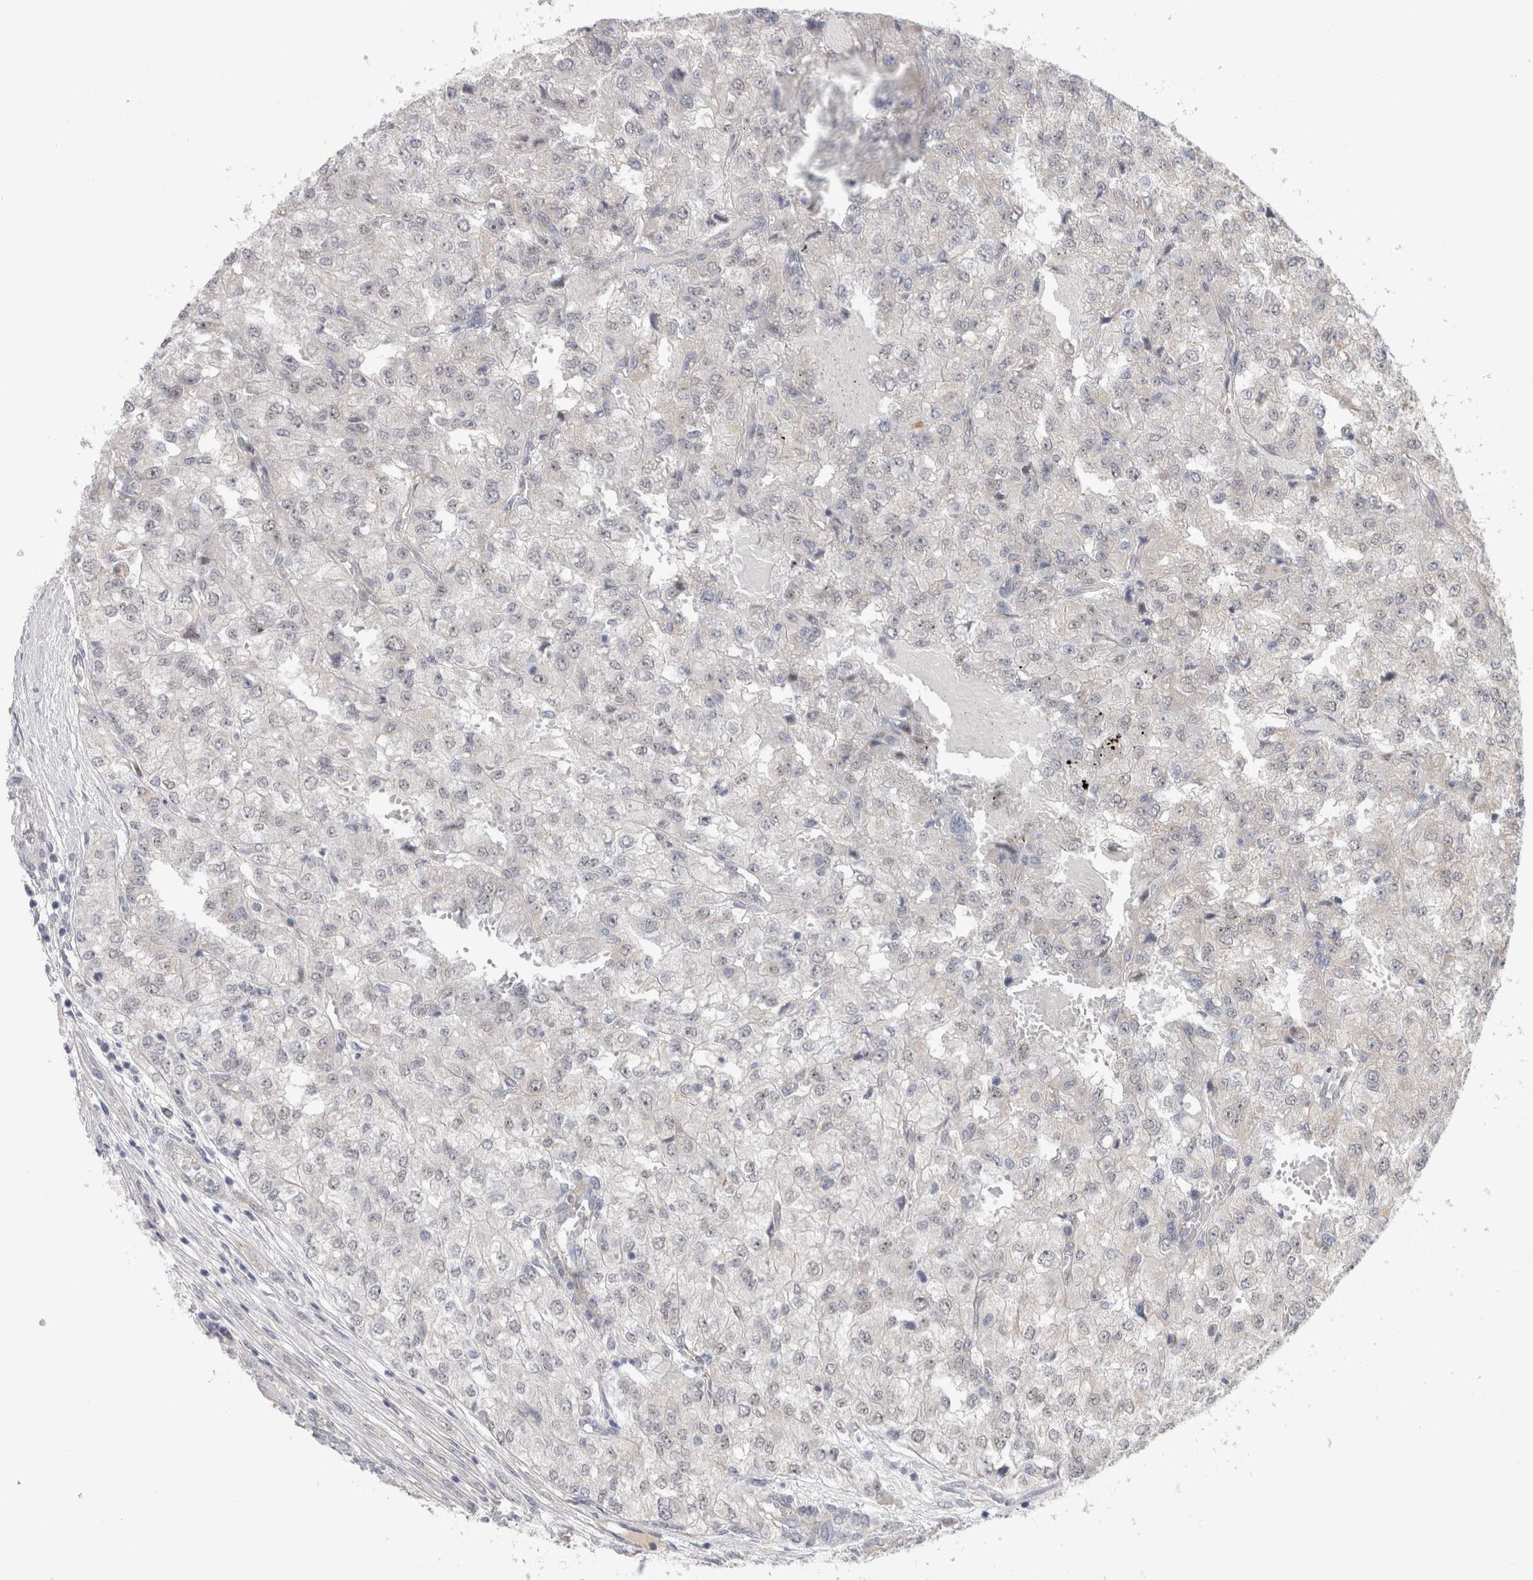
{"staining": {"intensity": "negative", "quantity": "none", "location": "none"}, "tissue": "renal cancer", "cell_type": "Tumor cells", "image_type": "cancer", "snomed": [{"axis": "morphology", "description": "Adenocarcinoma, NOS"}, {"axis": "topography", "description": "Kidney"}], "caption": "Renal cancer (adenocarcinoma) stained for a protein using IHC demonstrates no expression tumor cells.", "gene": "TAFA5", "patient": {"sex": "female", "age": 54}}